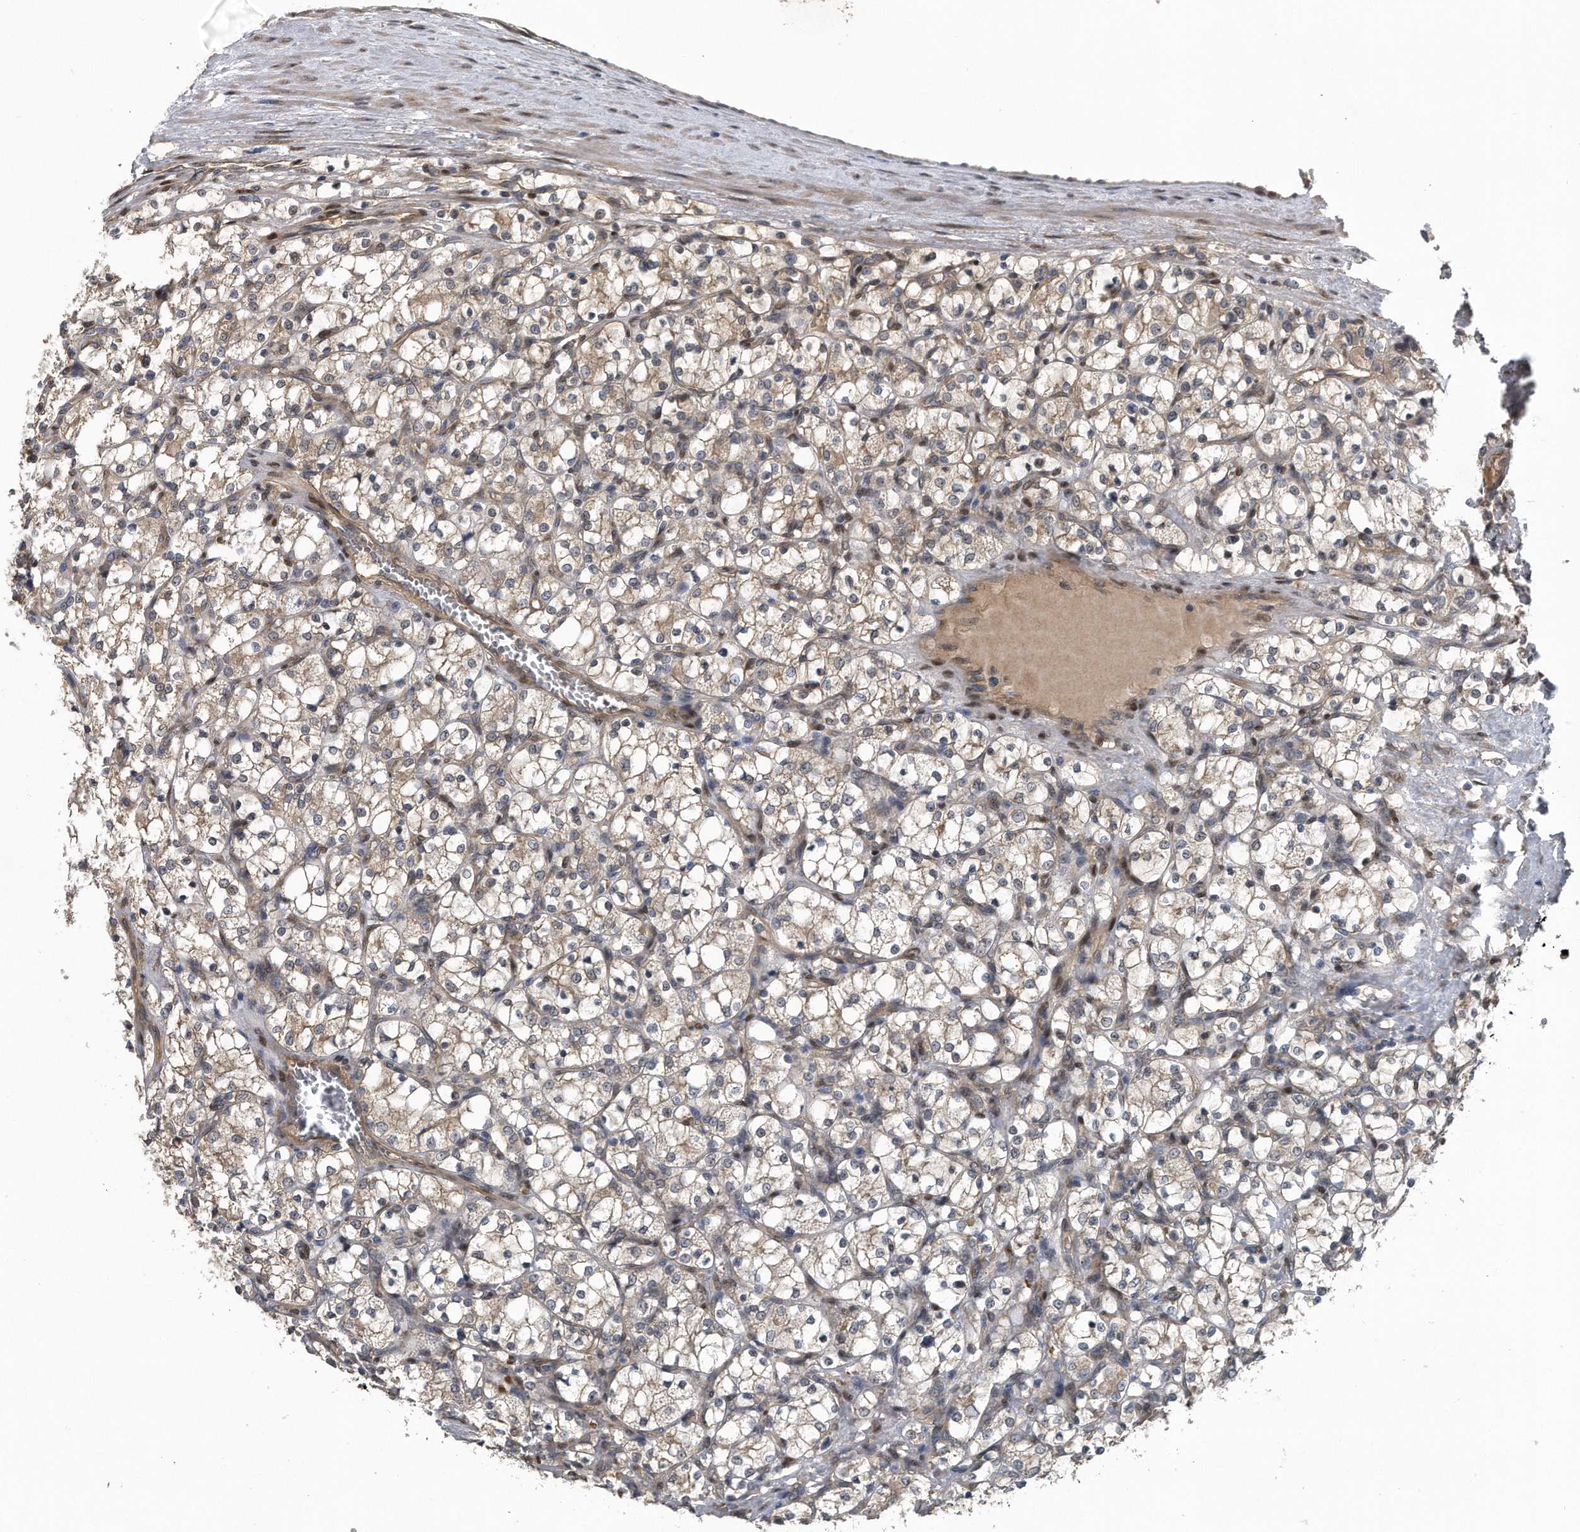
{"staining": {"intensity": "weak", "quantity": ">75%", "location": "cytoplasmic/membranous"}, "tissue": "renal cancer", "cell_type": "Tumor cells", "image_type": "cancer", "snomed": [{"axis": "morphology", "description": "Adenocarcinoma, NOS"}, {"axis": "topography", "description": "Kidney"}], "caption": "Immunohistochemical staining of human renal cancer (adenocarcinoma) exhibits low levels of weak cytoplasmic/membranous expression in approximately >75% of tumor cells.", "gene": "ZNF79", "patient": {"sex": "female", "age": 69}}